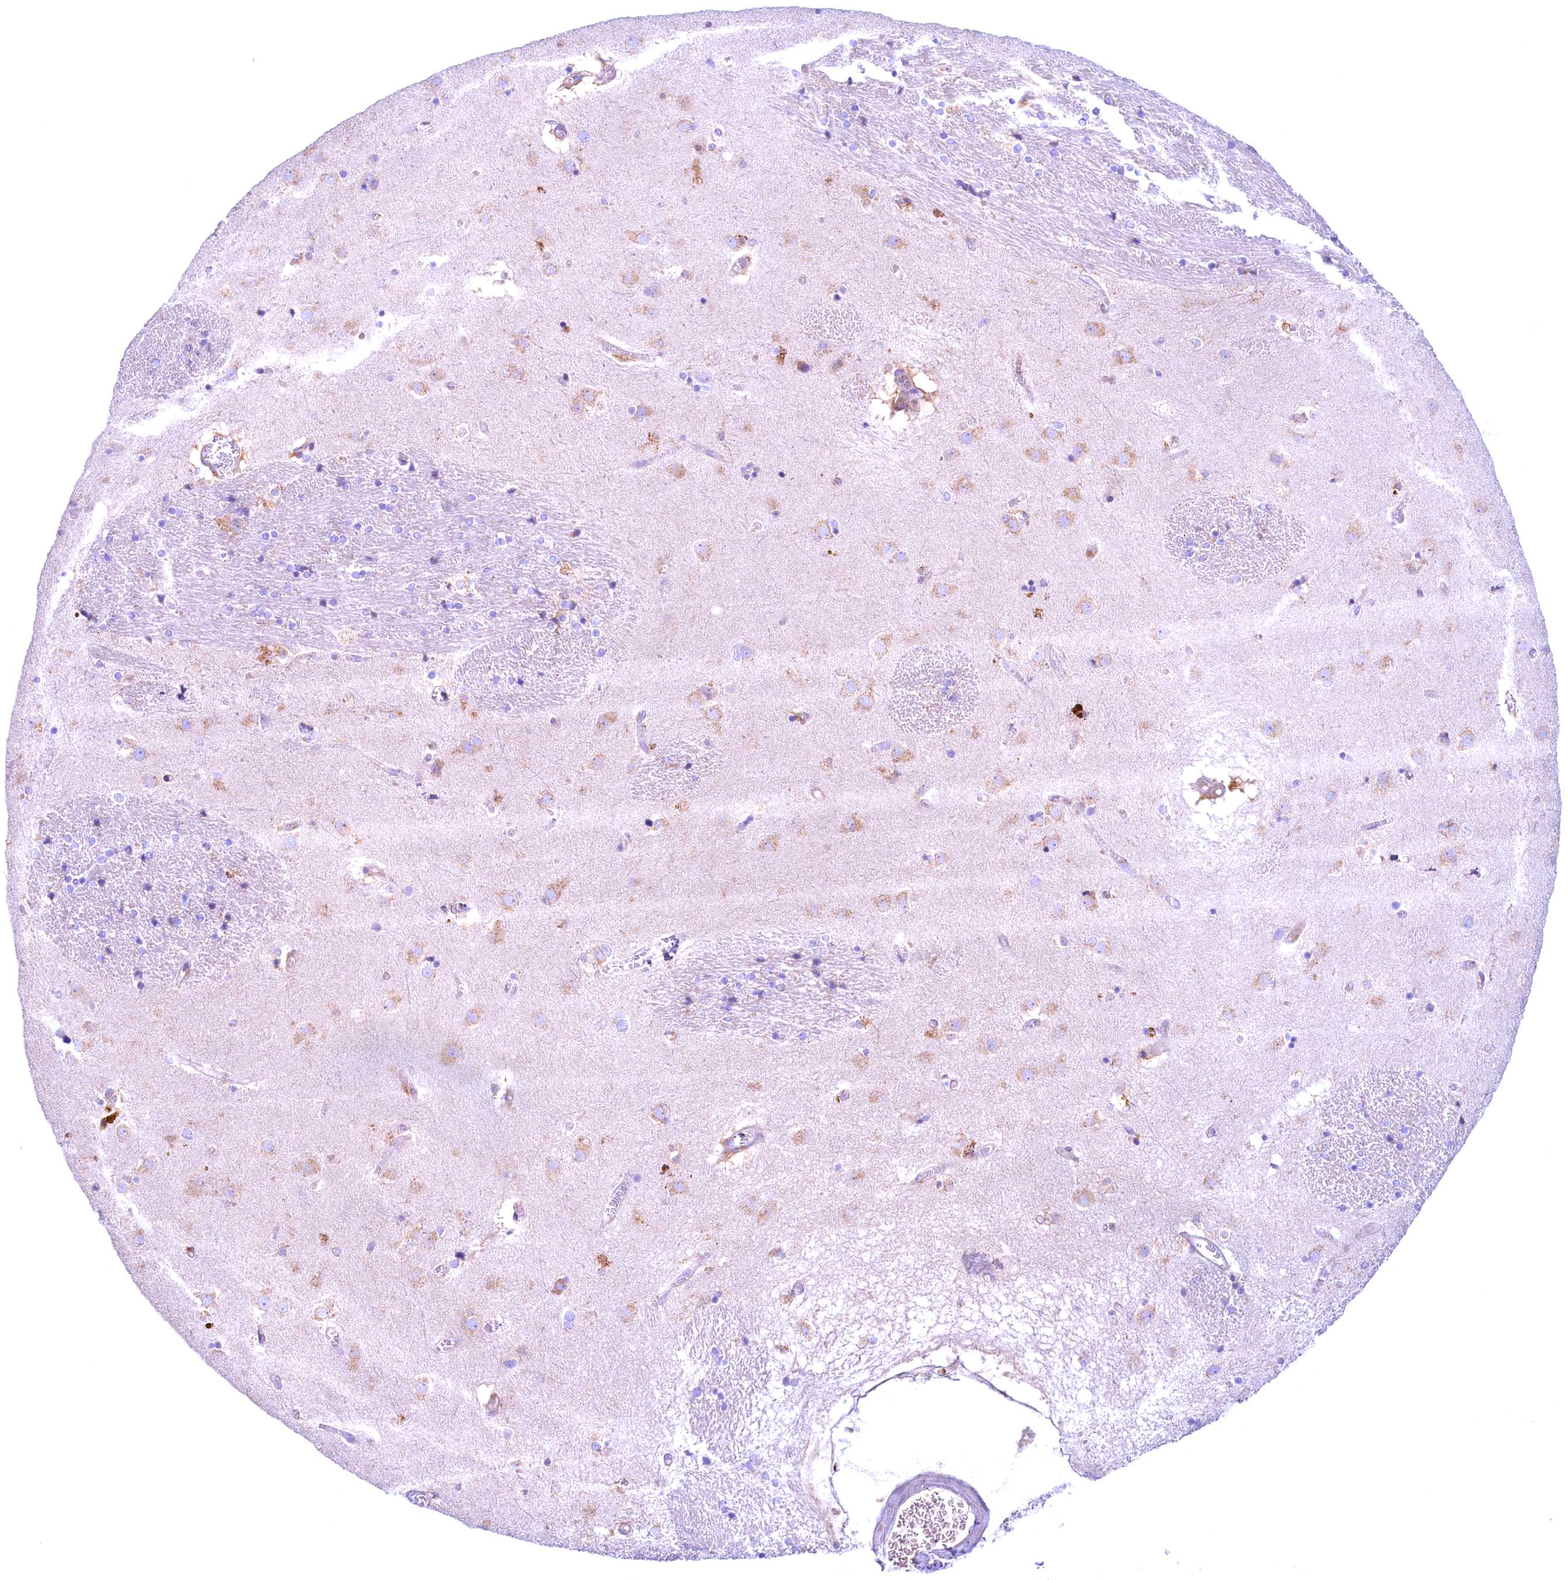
{"staining": {"intensity": "negative", "quantity": "none", "location": "none"}, "tissue": "caudate", "cell_type": "Glial cells", "image_type": "normal", "snomed": [{"axis": "morphology", "description": "Normal tissue, NOS"}, {"axis": "topography", "description": "Lateral ventricle wall"}], "caption": "IHC of normal caudate demonstrates no positivity in glial cells.", "gene": "BLVRB", "patient": {"sex": "male", "age": 70}}